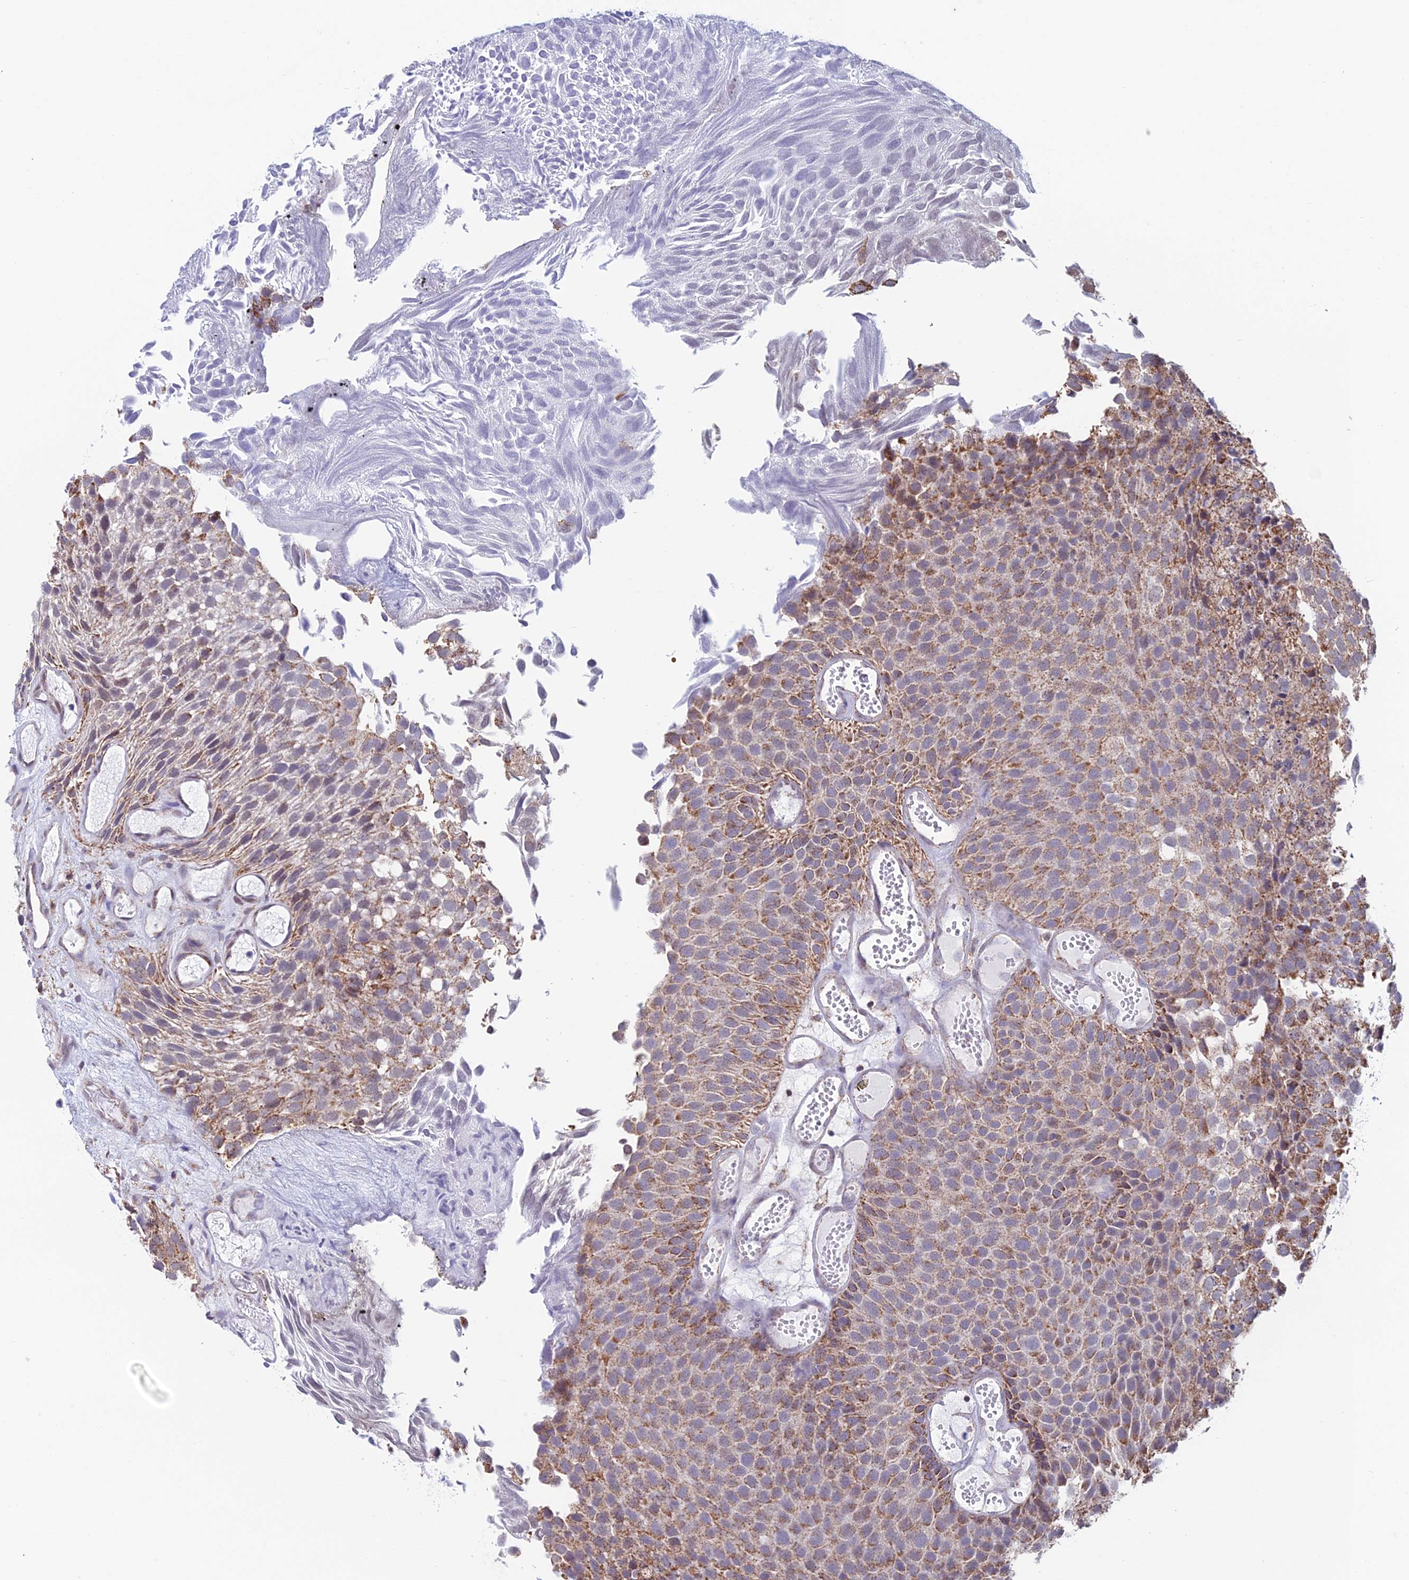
{"staining": {"intensity": "moderate", "quantity": "25%-75%", "location": "cytoplasmic/membranous"}, "tissue": "urothelial cancer", "cell_type": "Tumor cells", "image_type": "cancer", "snomed": [{"axis": "morphology", "description": "Urothelial carcinoma, Low grade"}, {"axis": "topography", "description": "Urinary bladder"}], "caption": "This image displays IHC staining of human urothelial cancer, with medium moderate cytoplasmic/membranous staining in approximately 25%-75% of tumor cells.", "gene": "ZNG1B", "patient": {"sex": "male", "age": 89}}